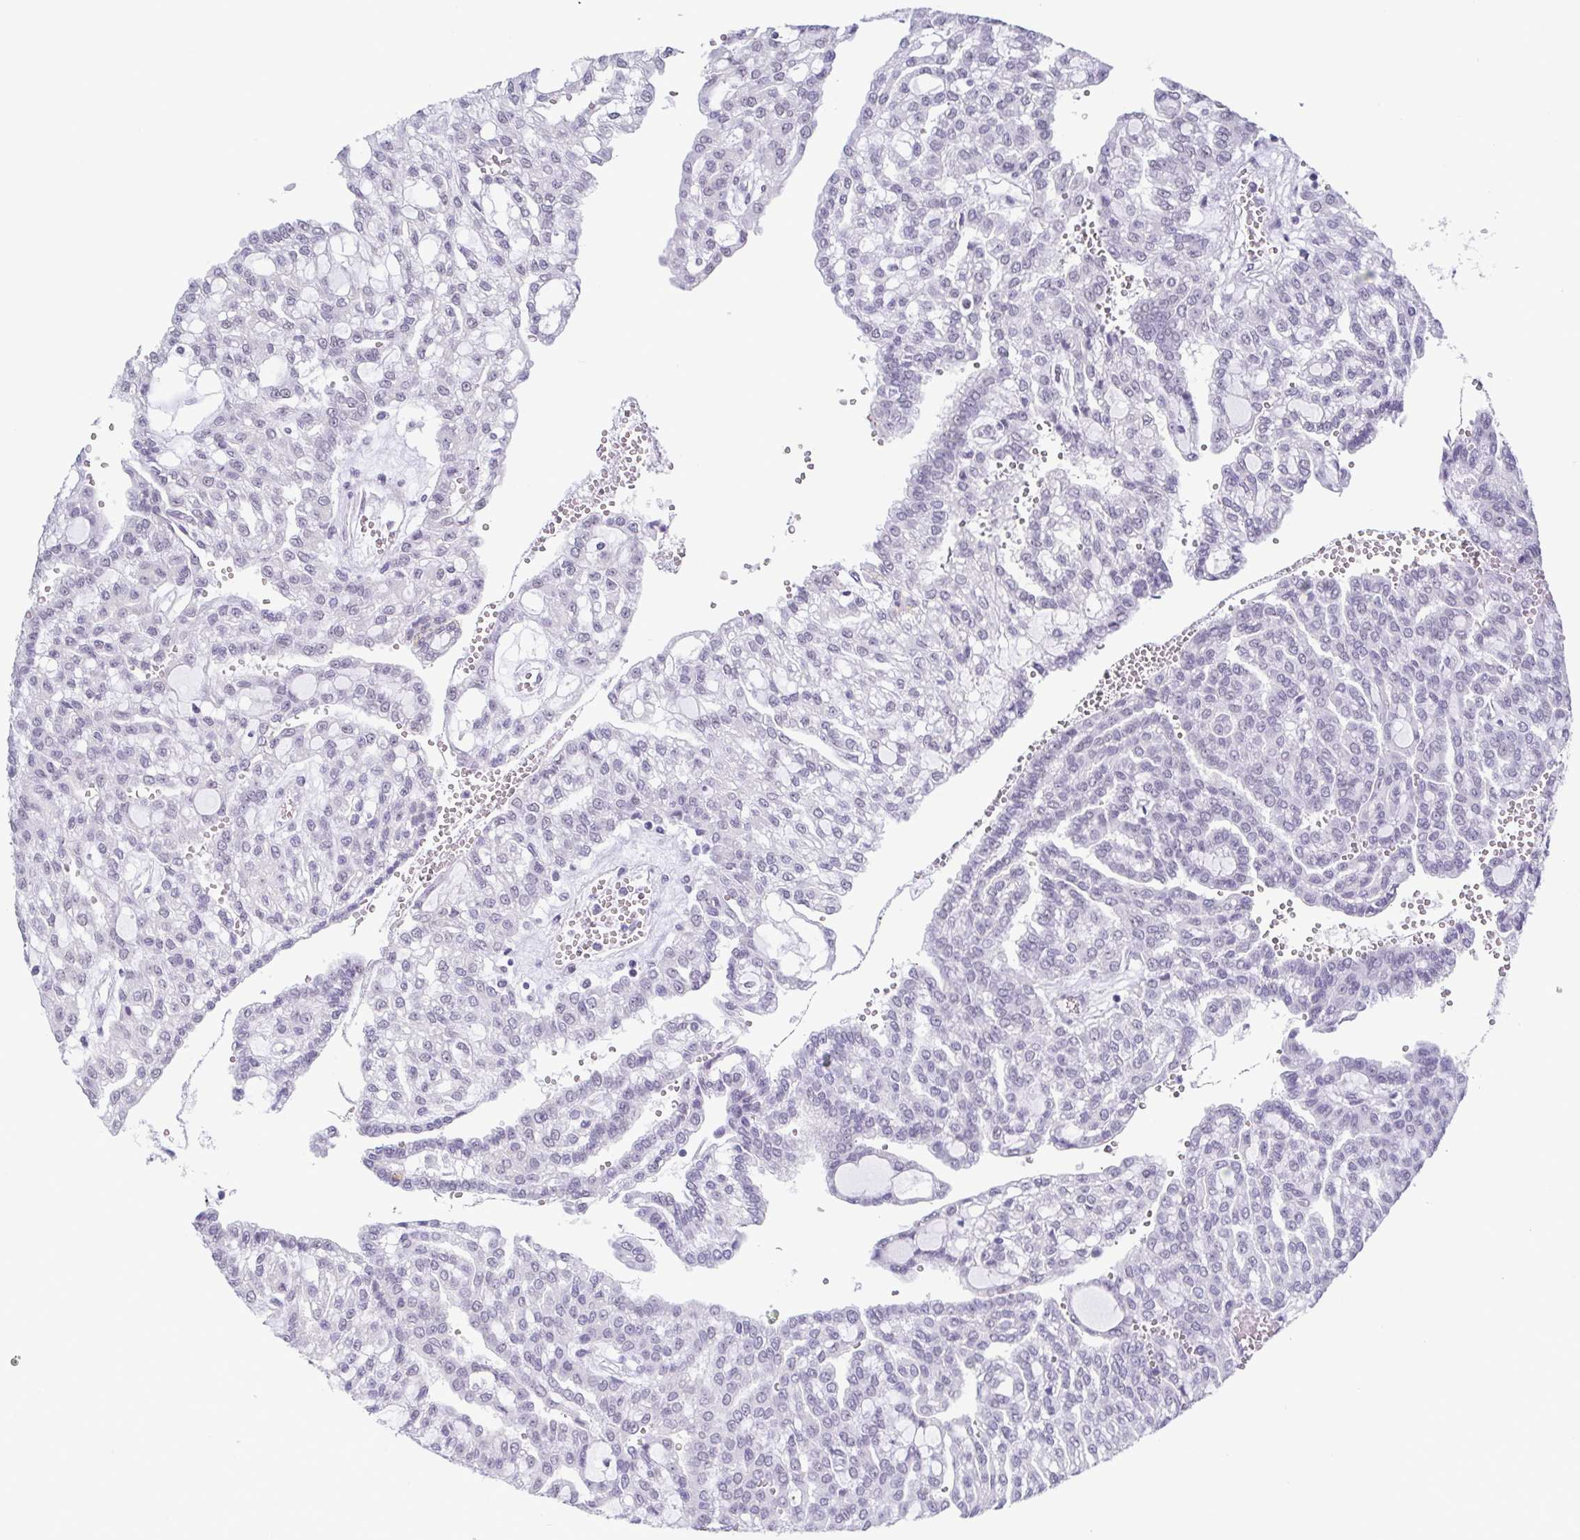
{"staining": {"intensity": "negative", "quantity": "none", "location": "none"}, "tissue": "renal cancer", "cell_type": "Tumor cells", "image_type": "cancer", "snomed": [{"axis": "morphology", "description": "Adenocarcinoma, NOS"}, {"axis": "topography", "description": "Kidney"}], "caption": "IHC photomicrograph of neoplastic tissue: human renal cancer stained with DAB shows no significant protein positivity in tumor cells.", "gene": "TMEM92", "patient": {"sex": "male", "age": 63}}